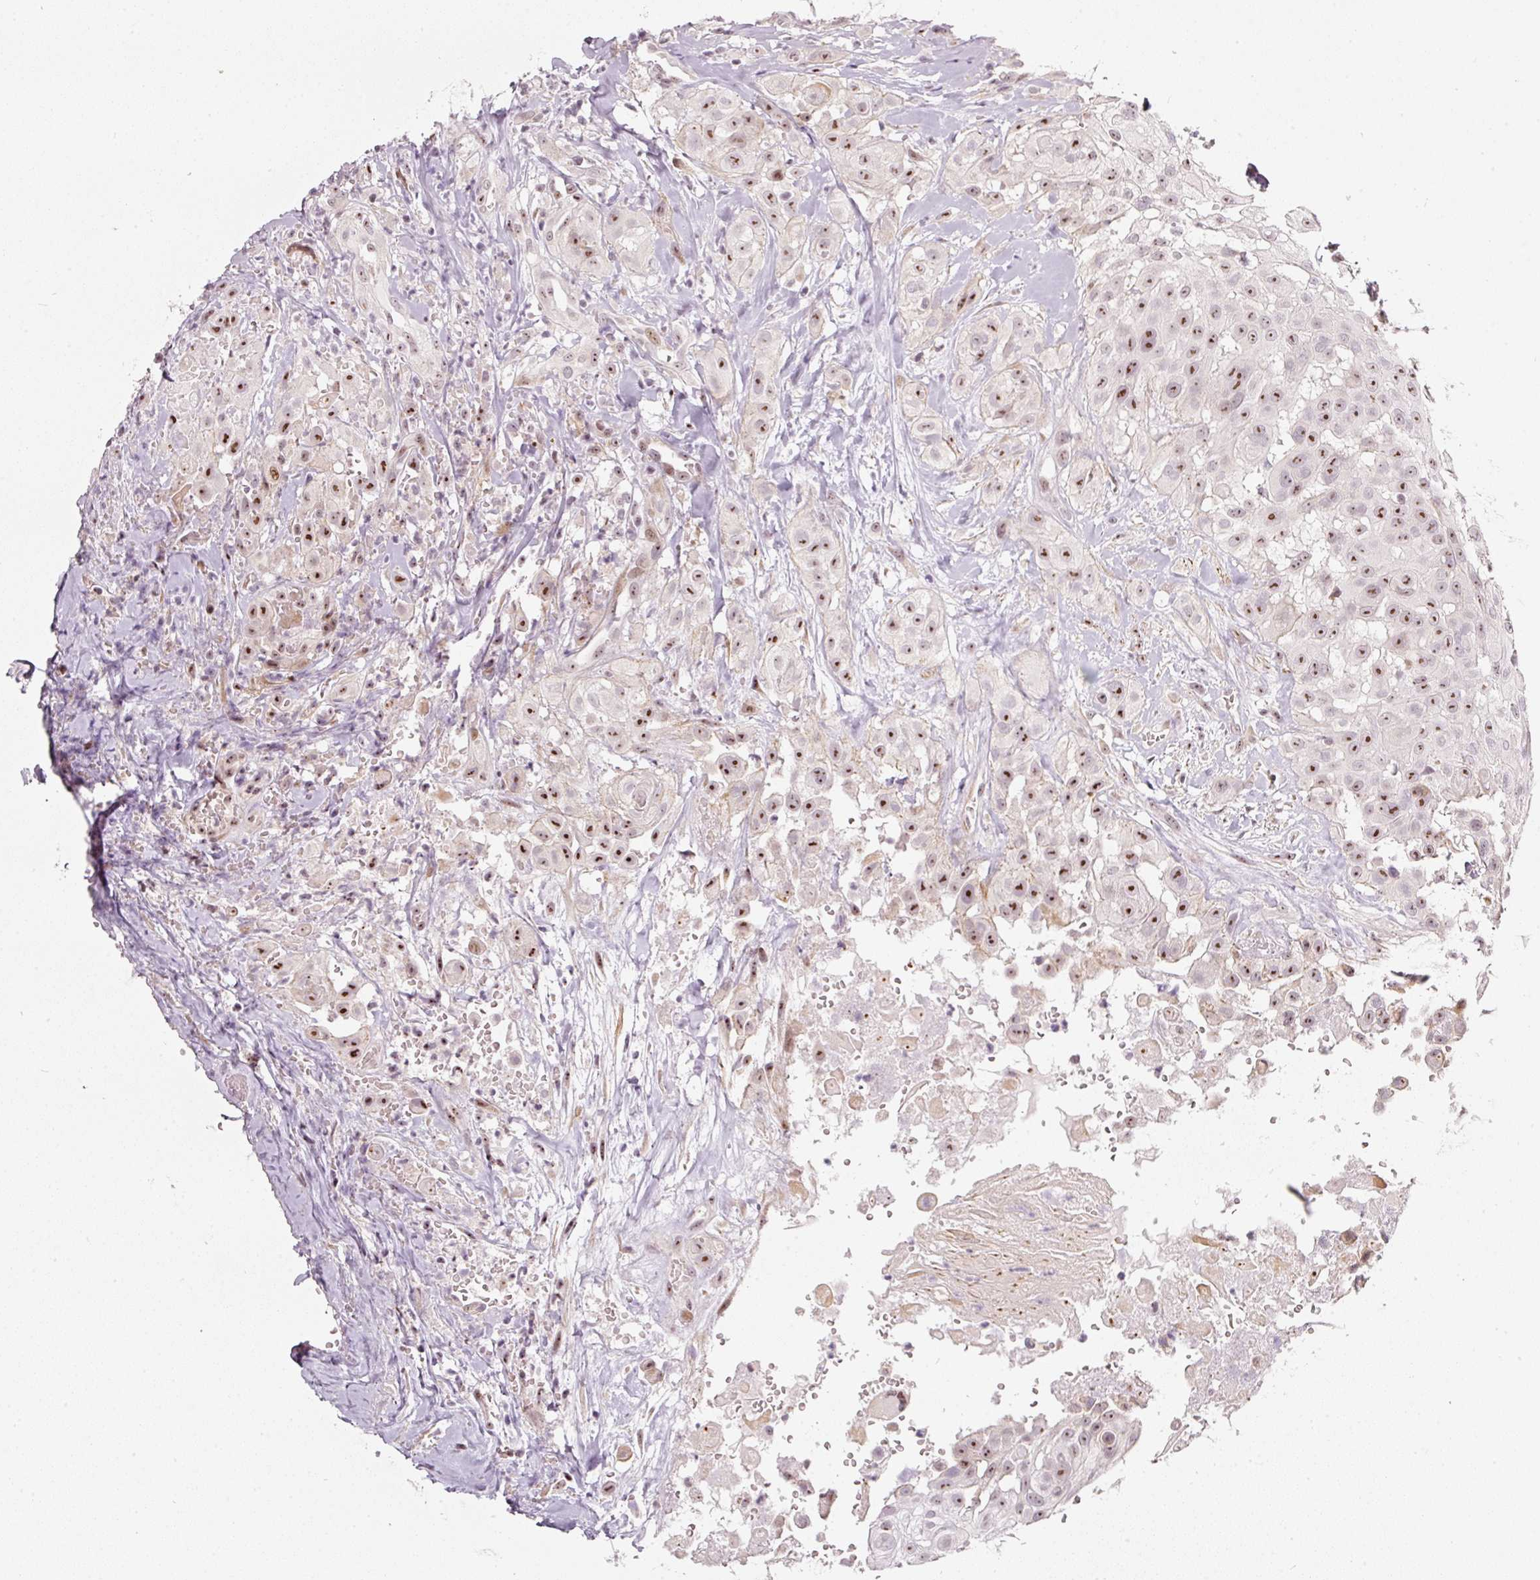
{"staining": {"intensity": "moderate", "quantity": ">75%", "location": "nuclear"}, "tissue": "head and neck cancer", "cell_type": "Tumor cells", "image_type": "cancer", "snomed": [{"axis": "morphology", "description": "Squamous cell carcinoma, NOS"}, {"axis": "topography", "description": "Head-Neck"}], "caption": "This is an image of immunohistochemistry (IHC) staining of head and neck cancer, which shows moderate positivity in the nuclear of tumor cells.", "gene": "MXRA8", "patient": {"sex": "male", "age": 83}}